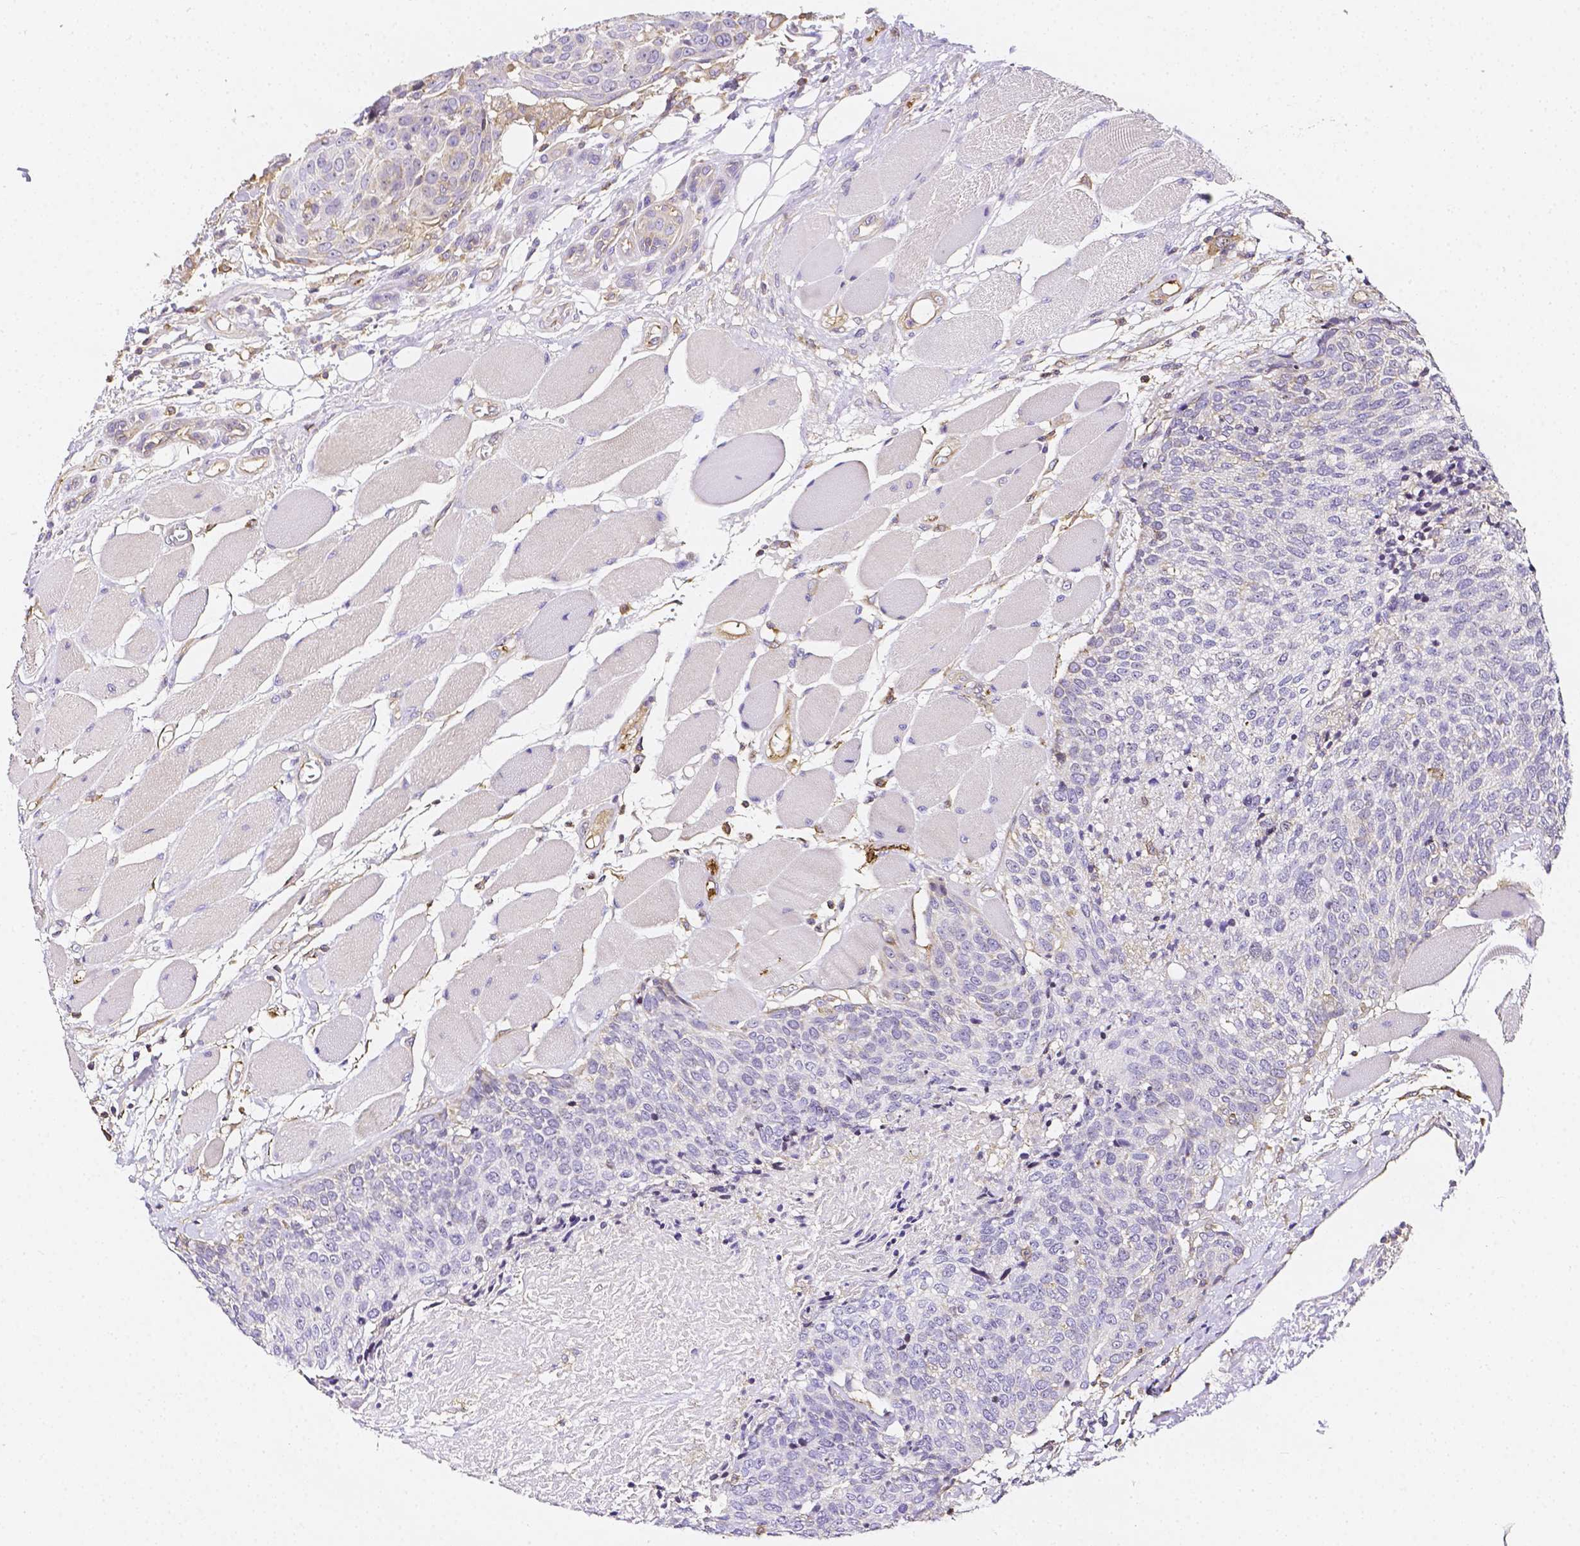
{"staining": {"intensity": "negative", "quantity": "none", "location": "none"}, "tissue": "head and neck cancer", "cell_type": "Tumor cells", "image_type": "cancer", "snomed": [{"axis": "morphology", "description": "Squamous cell carcinoma, NOS"}, {"axis": "topography", "description": "Oral tissue"}, {"axis": "topography", "description": "Head-Neck"}], "caption": "Immunohistochemical staining of human head and neck cancer (squamous cell carcinoma) demonstrates no significant expression in tumor cells.", "gene": "ASAH2", "patient": {"sex": "male", "age": 64}}